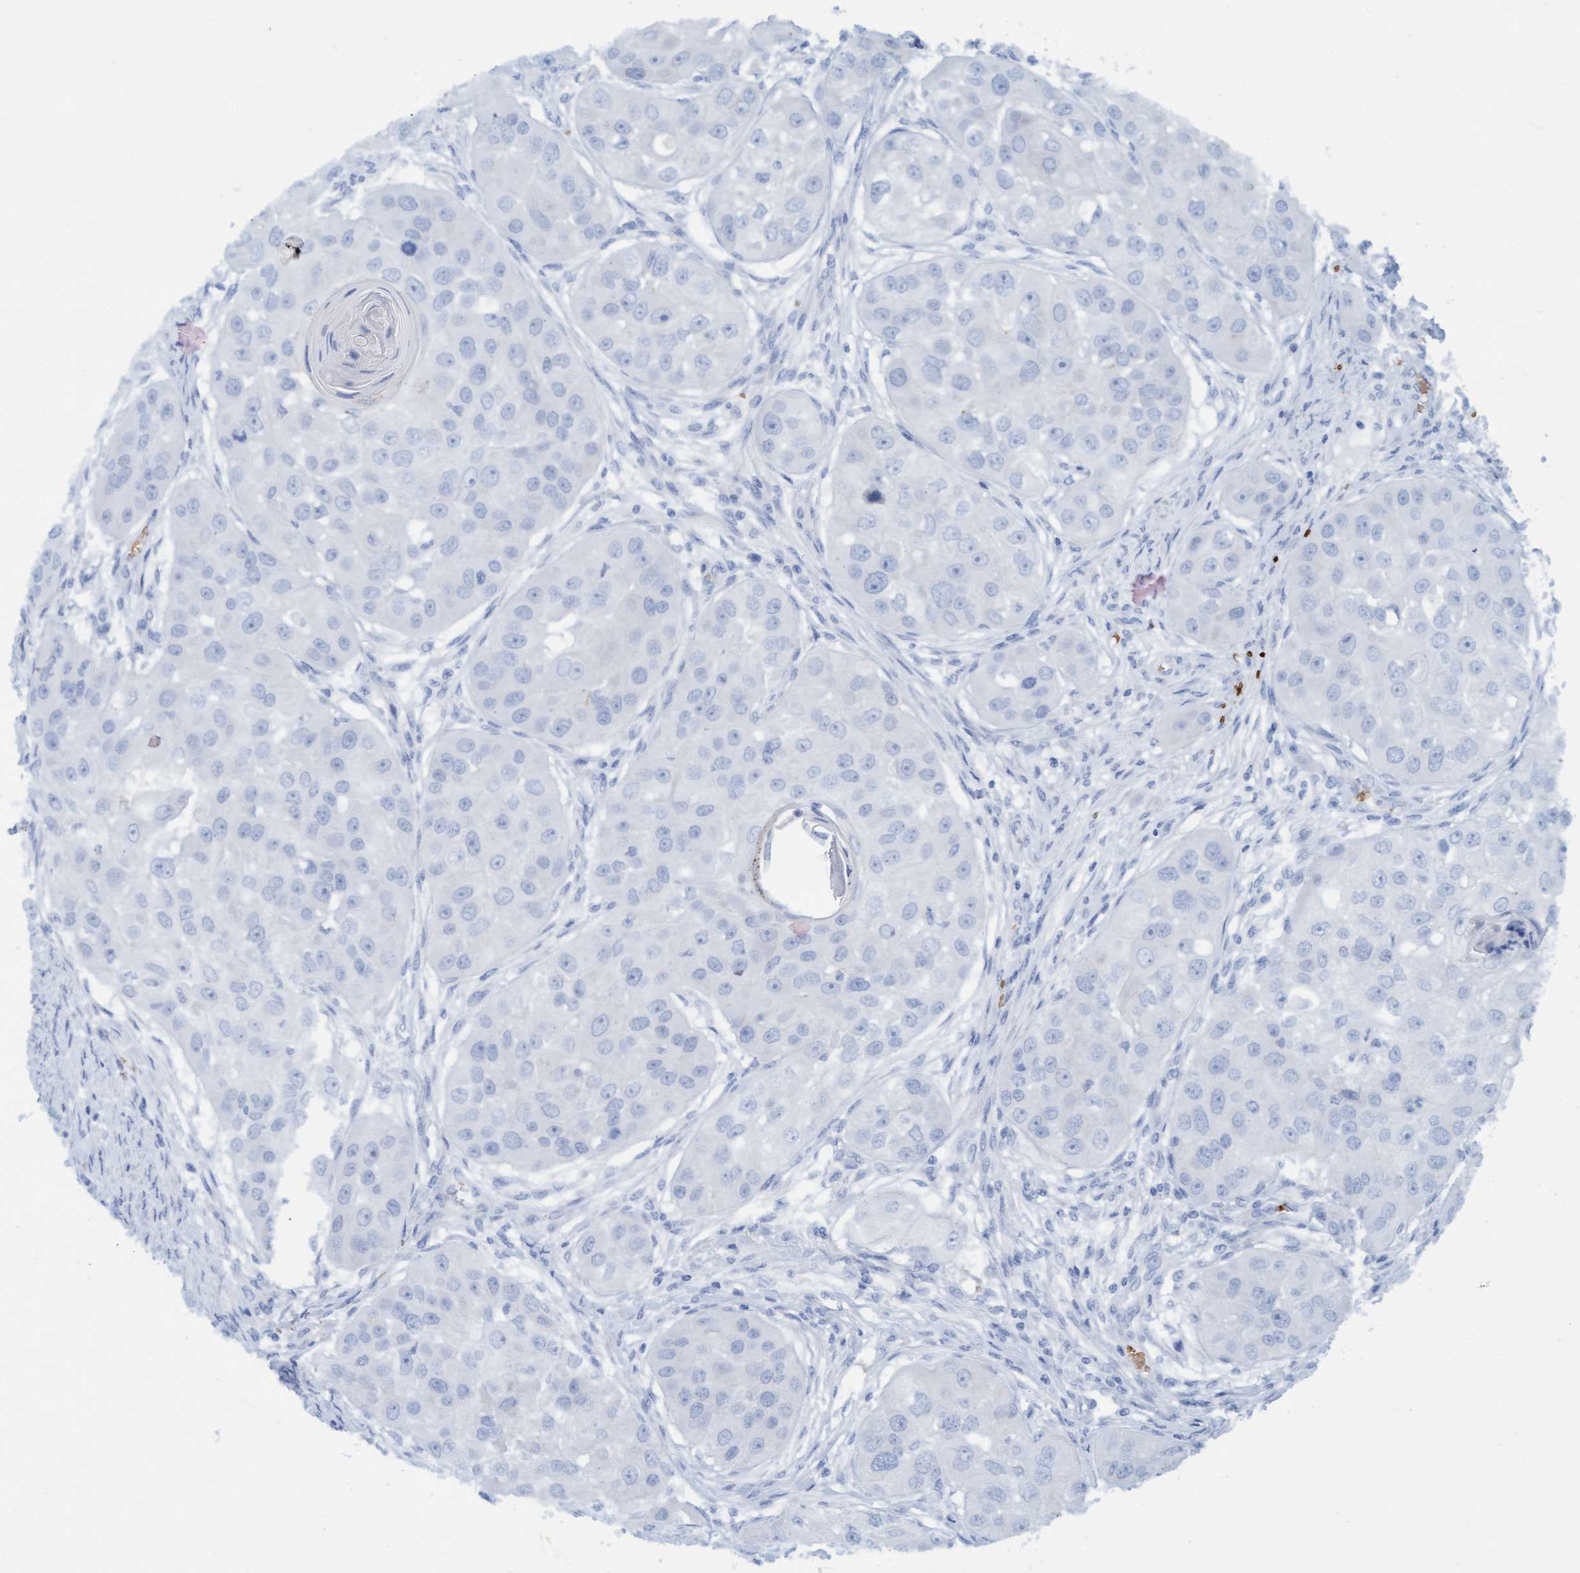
{"staining": {"intensity": "negative", "quantity": "none", "location": "none"}, "tissue": "head and neck cancer", "cell_type": "Tumor cells", "image_type": "cancer", "snomed": [{"axis": "morphology", "description": "Normal tissue, NOS"}, {"axis": "morphology", "description": "Squamous cell carcinoma, NOS"}, {"axis": "topography", "description": "Skeletal muscle"}, {"axis": "topography", "description": "Head-Neck"}], "caption": "The image displays no staining of tumor cells in squamous cell carcinoma (head and neck).", "gene": "P2RX5", "patient": {"sex": "male", "age": 51}}